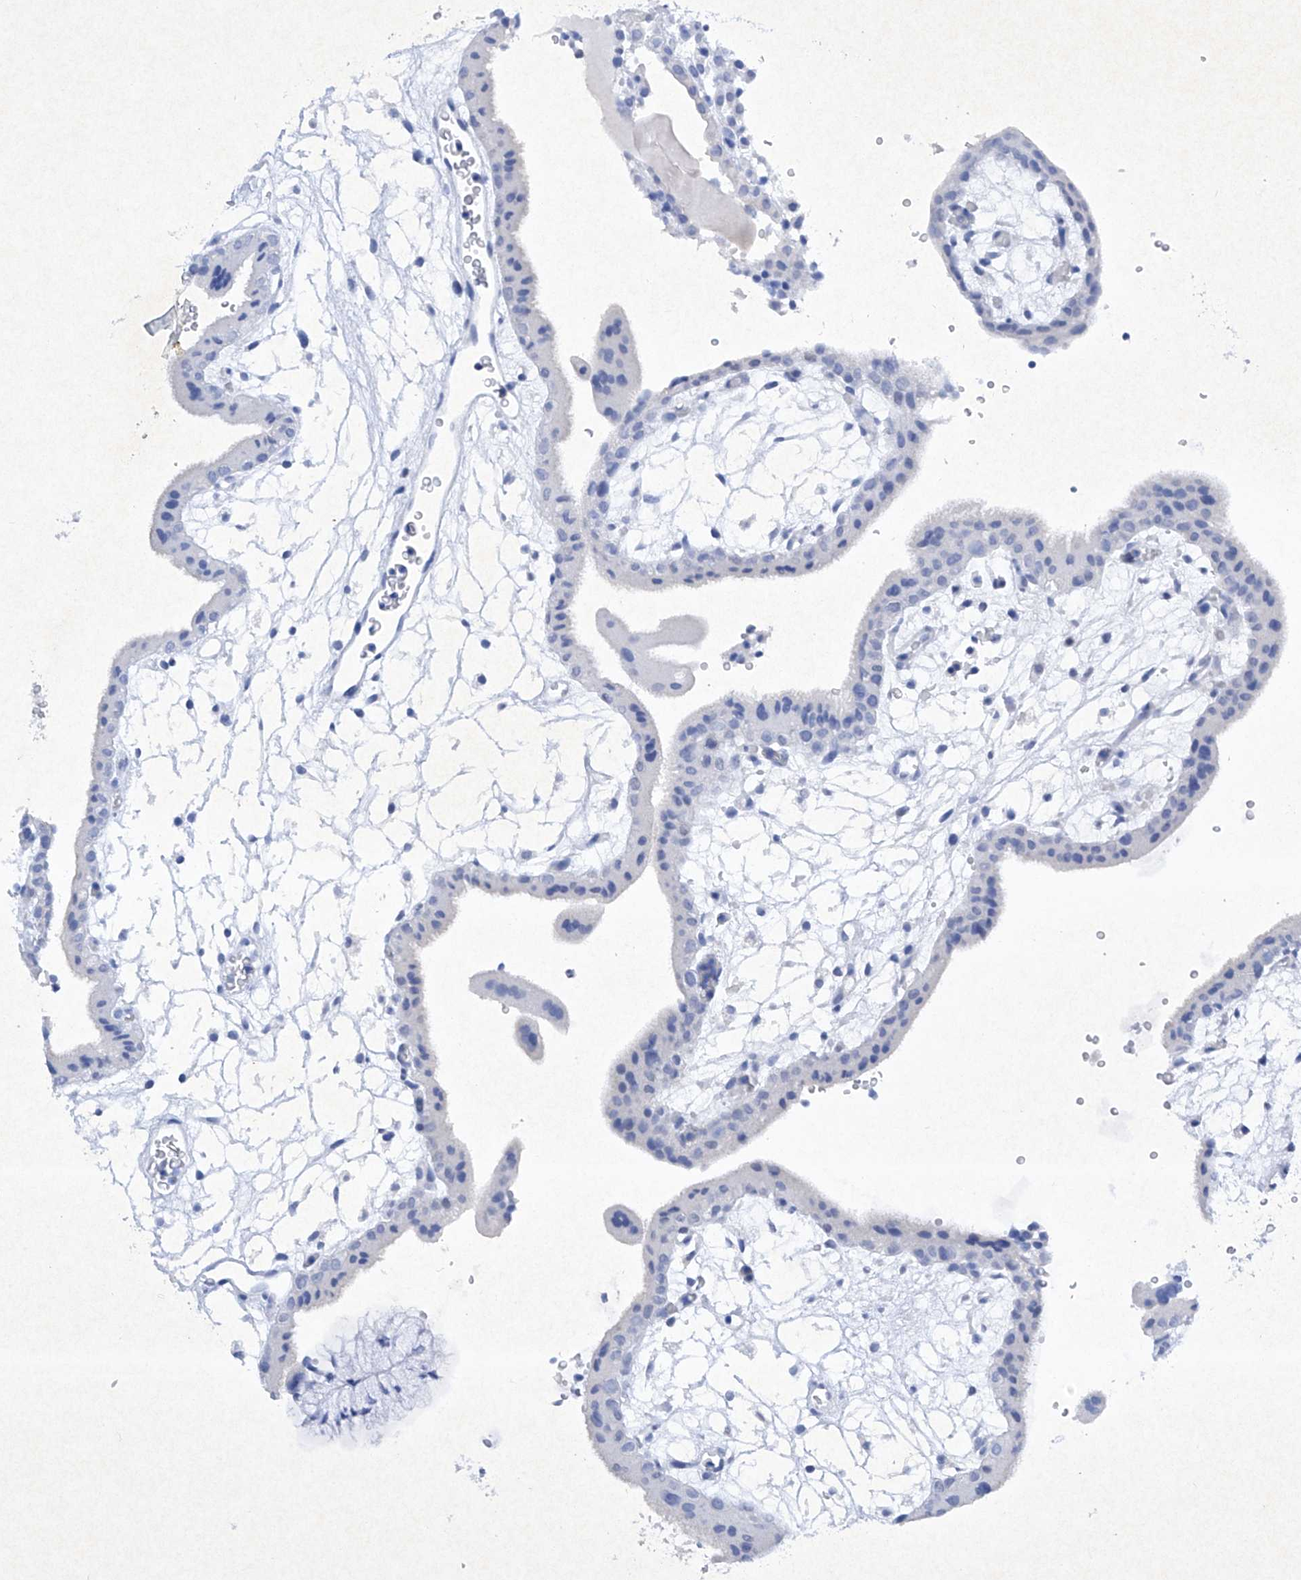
{"staining": {"intensity": "negative", "quantity": "none", "location": "none"}, "tissue": "placenta", "cell_type": "Decidual cells", "image_type": "normal", "snomed": [{"axis": "morphology", "description": "Normal tissue, NOS"}, {"axis": "topography", "description": "Placenta"}], "caption": "An image of placenta stained for a protein displays no brown staining in decidual cells.", "gene": "BARX2", "patient": {"sex": "female", "age": 18}}